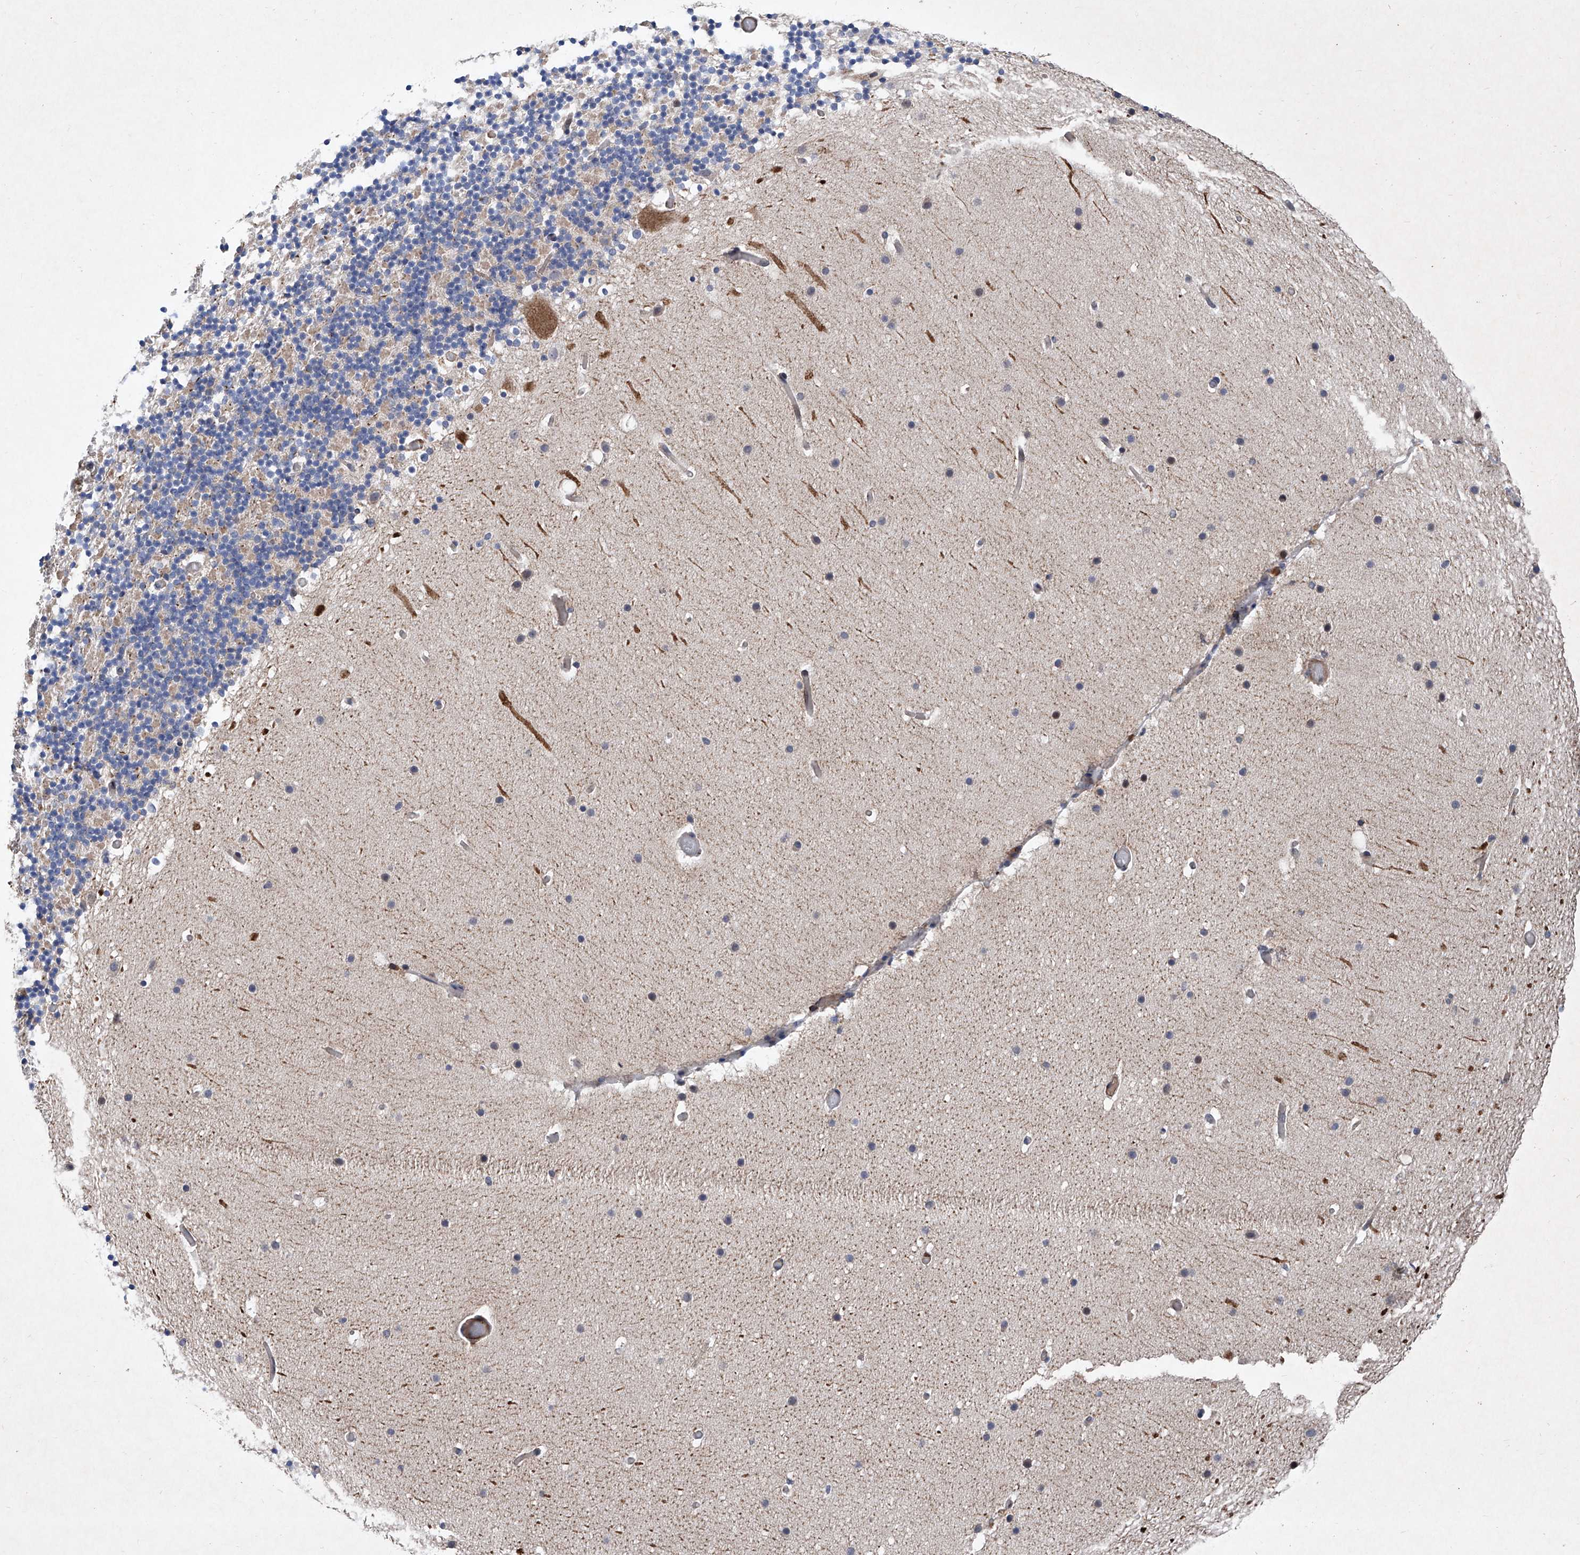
{"staining": {"intensity": "negative", "quantity": "none", "location": "none"}, "tissue": "cerebellum", "cell_type": "Cells in granular layer", "image_type": "normal", "snomed": [{"axis": "morphology", "description": "Normal tissue, NOS"}, {"axis": "topography", "description": "Cerebellum"}], "caption": "High power microscopy histopathology image of an immunohistochemistry (IHC) photomicrograph of normal cerebellum, revealing no significant expression in cells in granular layer.", "gene": "NT5C3A", "patient": {"sex": "male", "age": 57}}